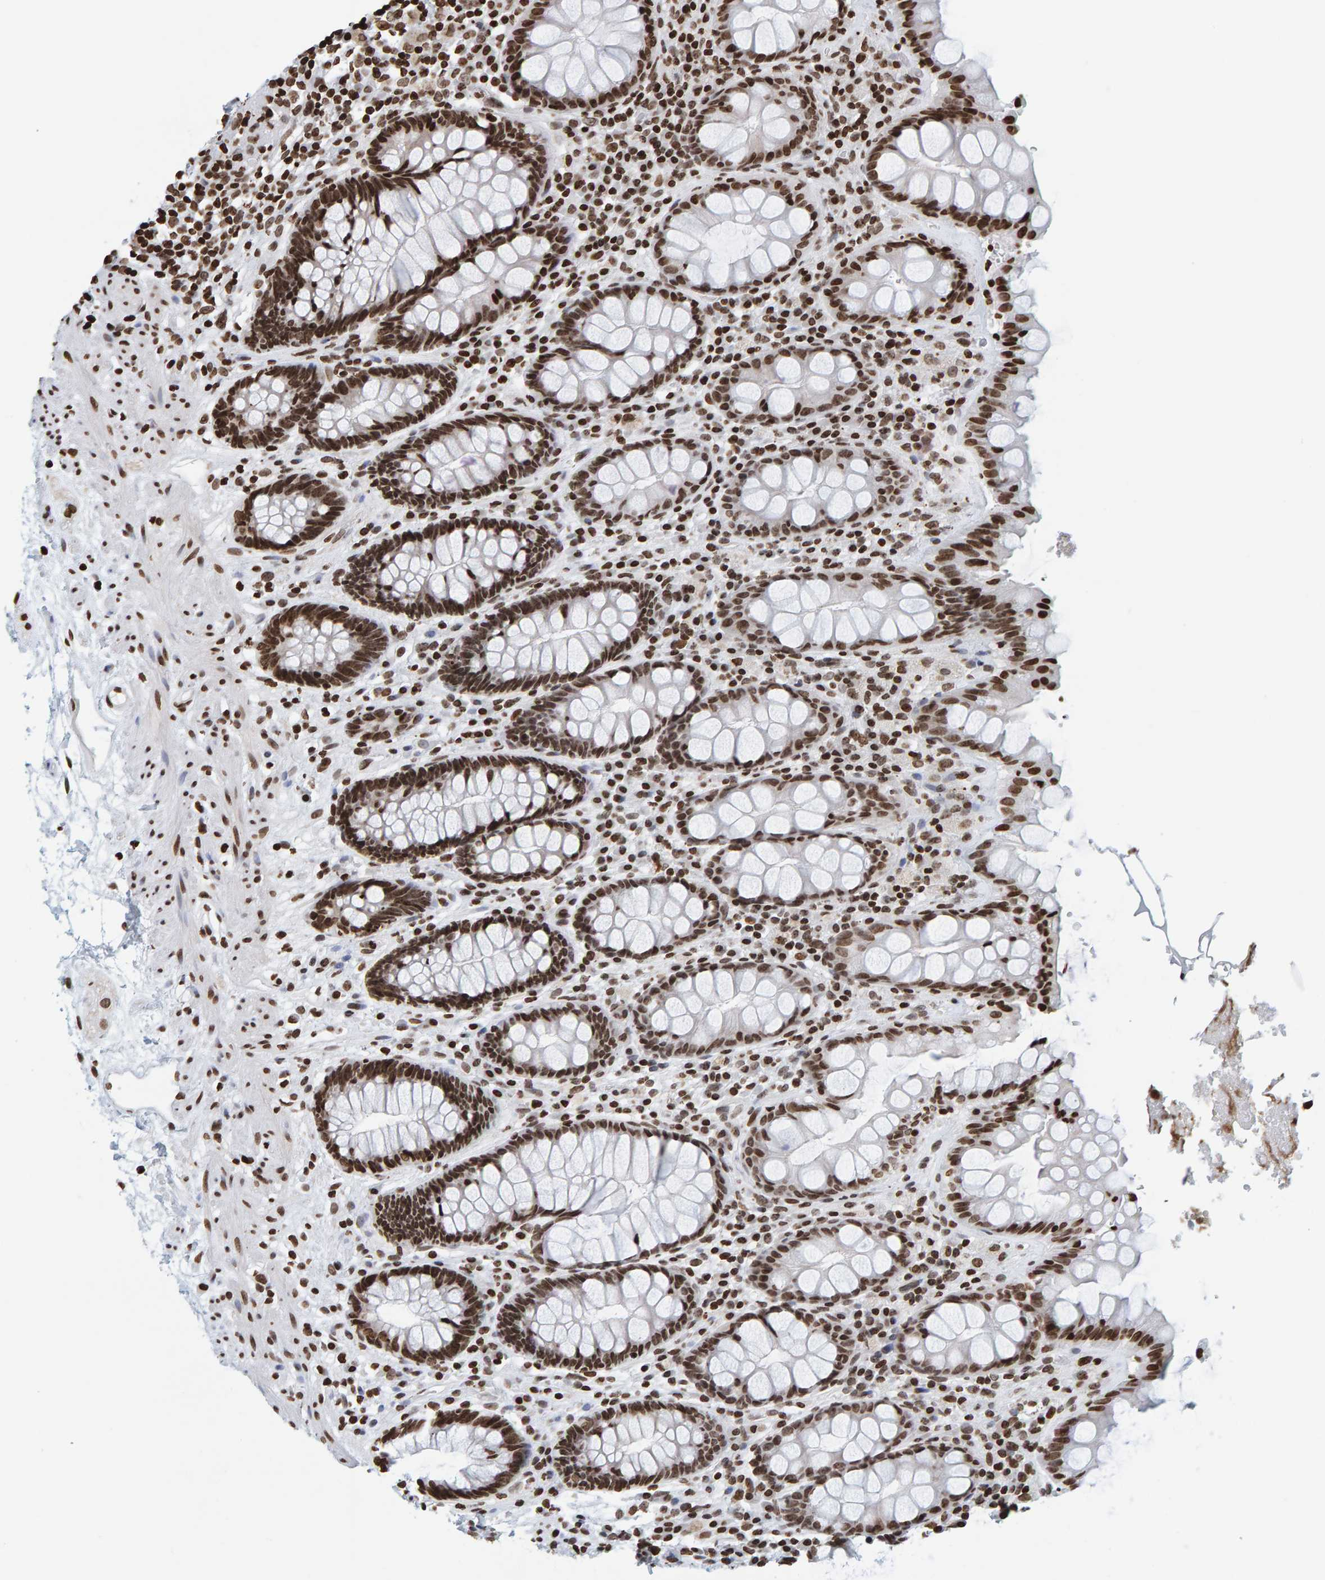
{"staining": {"intensity": "strong", "quantity": ">75%", "location": "nuclear"}, "tissue": "rectum", "cell_type": "Glandular cells", "image_type": "normal", "snomed": [{"axis": "morphology", "description": "Normal tissue, NOS"}, {"axis": "topography", "description": "Rectum"}], "caption": "Glandular cells show high levels of strong nuclear expression in about >75% of cells in normal human rectum. Nuclei are stained in blue.", "gene": "BRF2", "patient": {"sex": "male", "age": 64}}